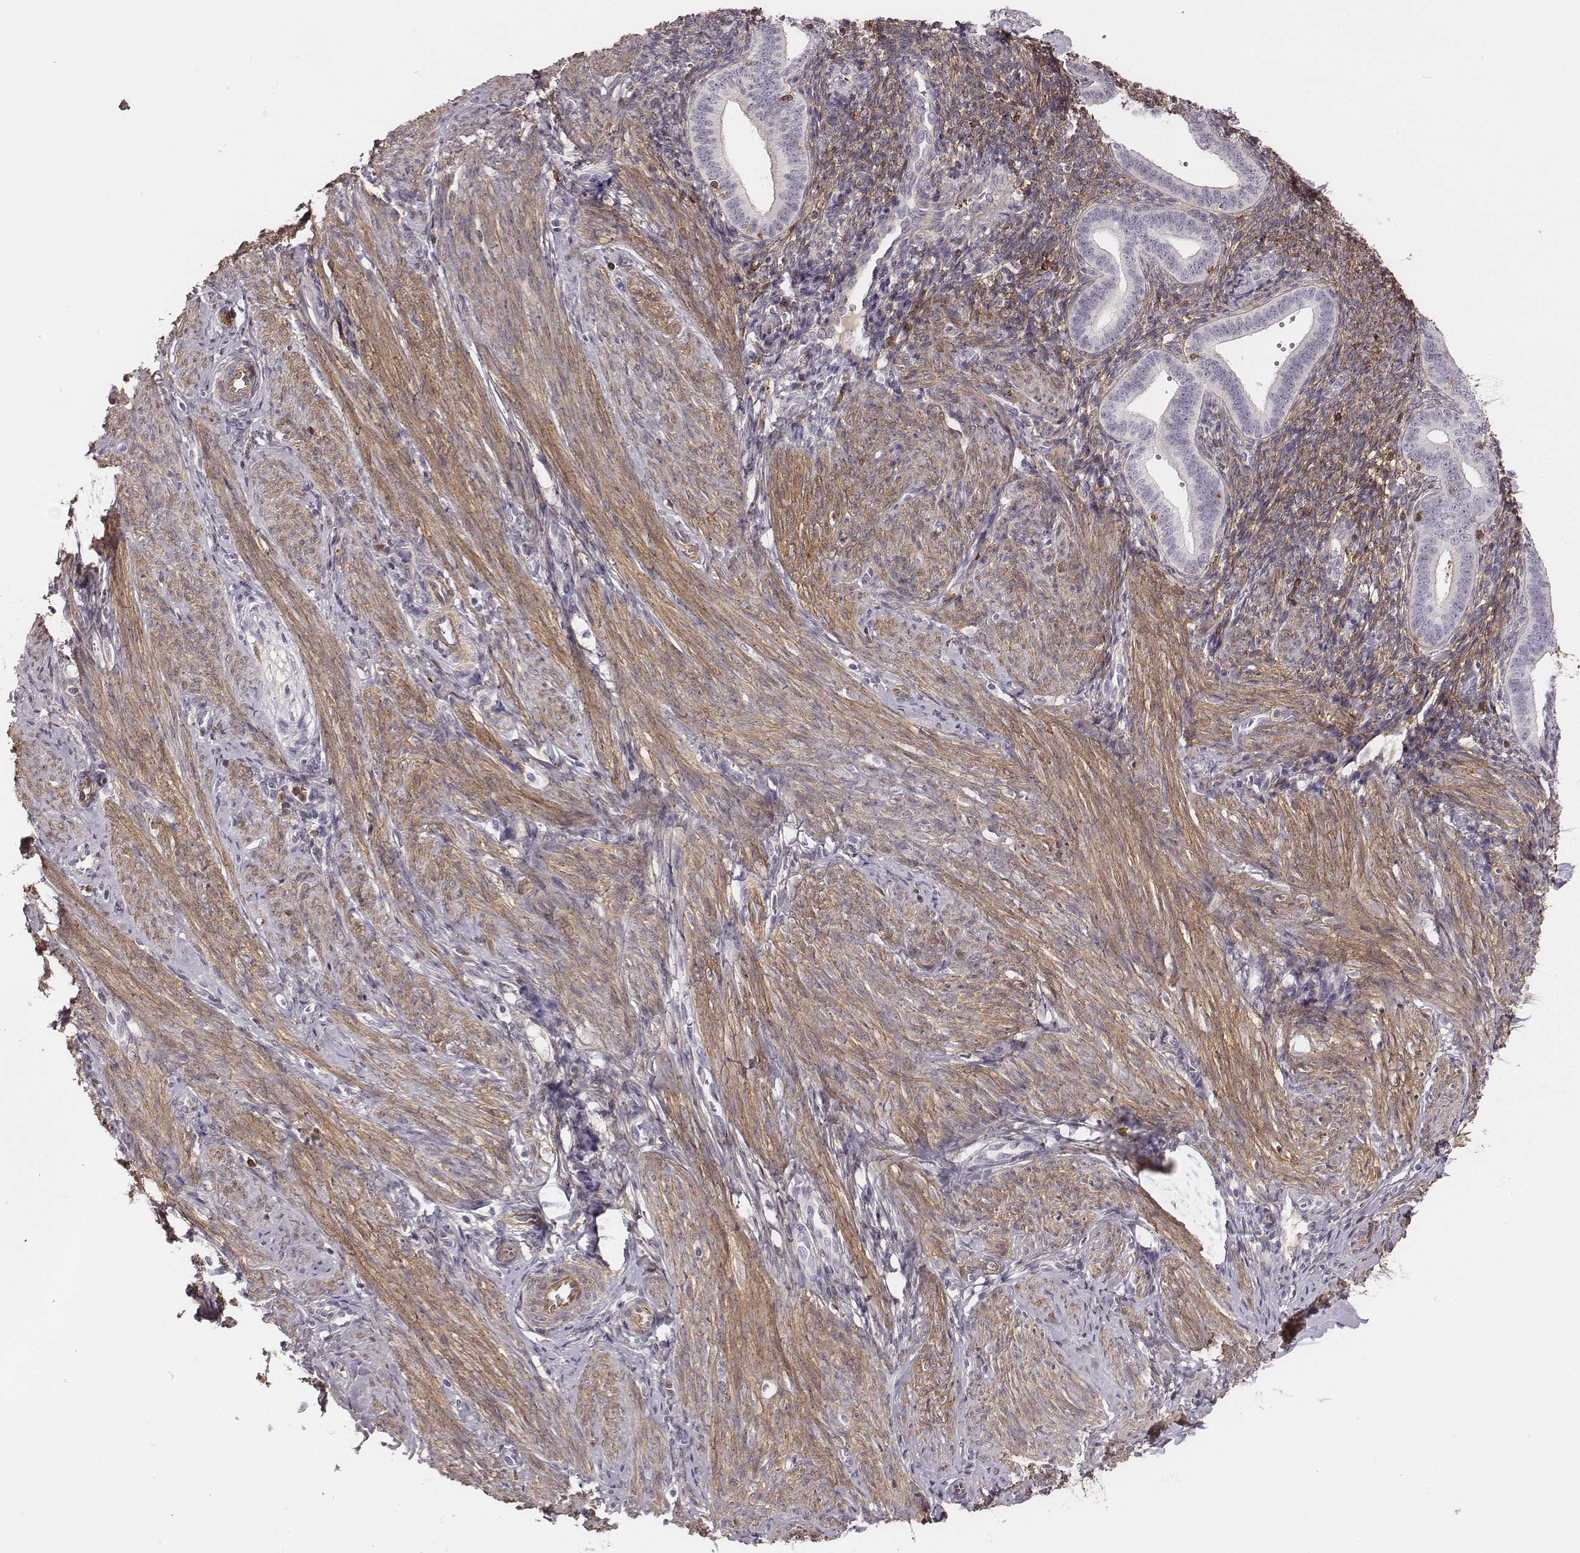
{"staining": {"intensity": "negative", "quantity": "none", "location": "none"}, "tissue": "endometrium", "cell_type": "Cells in endometrial stroma", "image_type": "normal", "snomed": [{"axis": "morphology", "description": "Normal tissue, NOS"}, {"axis": "topography", "description": "Endometrium"}], "caption": "Photomicrograph shows no significant protein expression in cells in endometrial stroma of benign endometrium. (IHC, brightfield microscopy, high magnification).", "gene": "ZYX", "patient": {"sex": "female", "age": 40}}